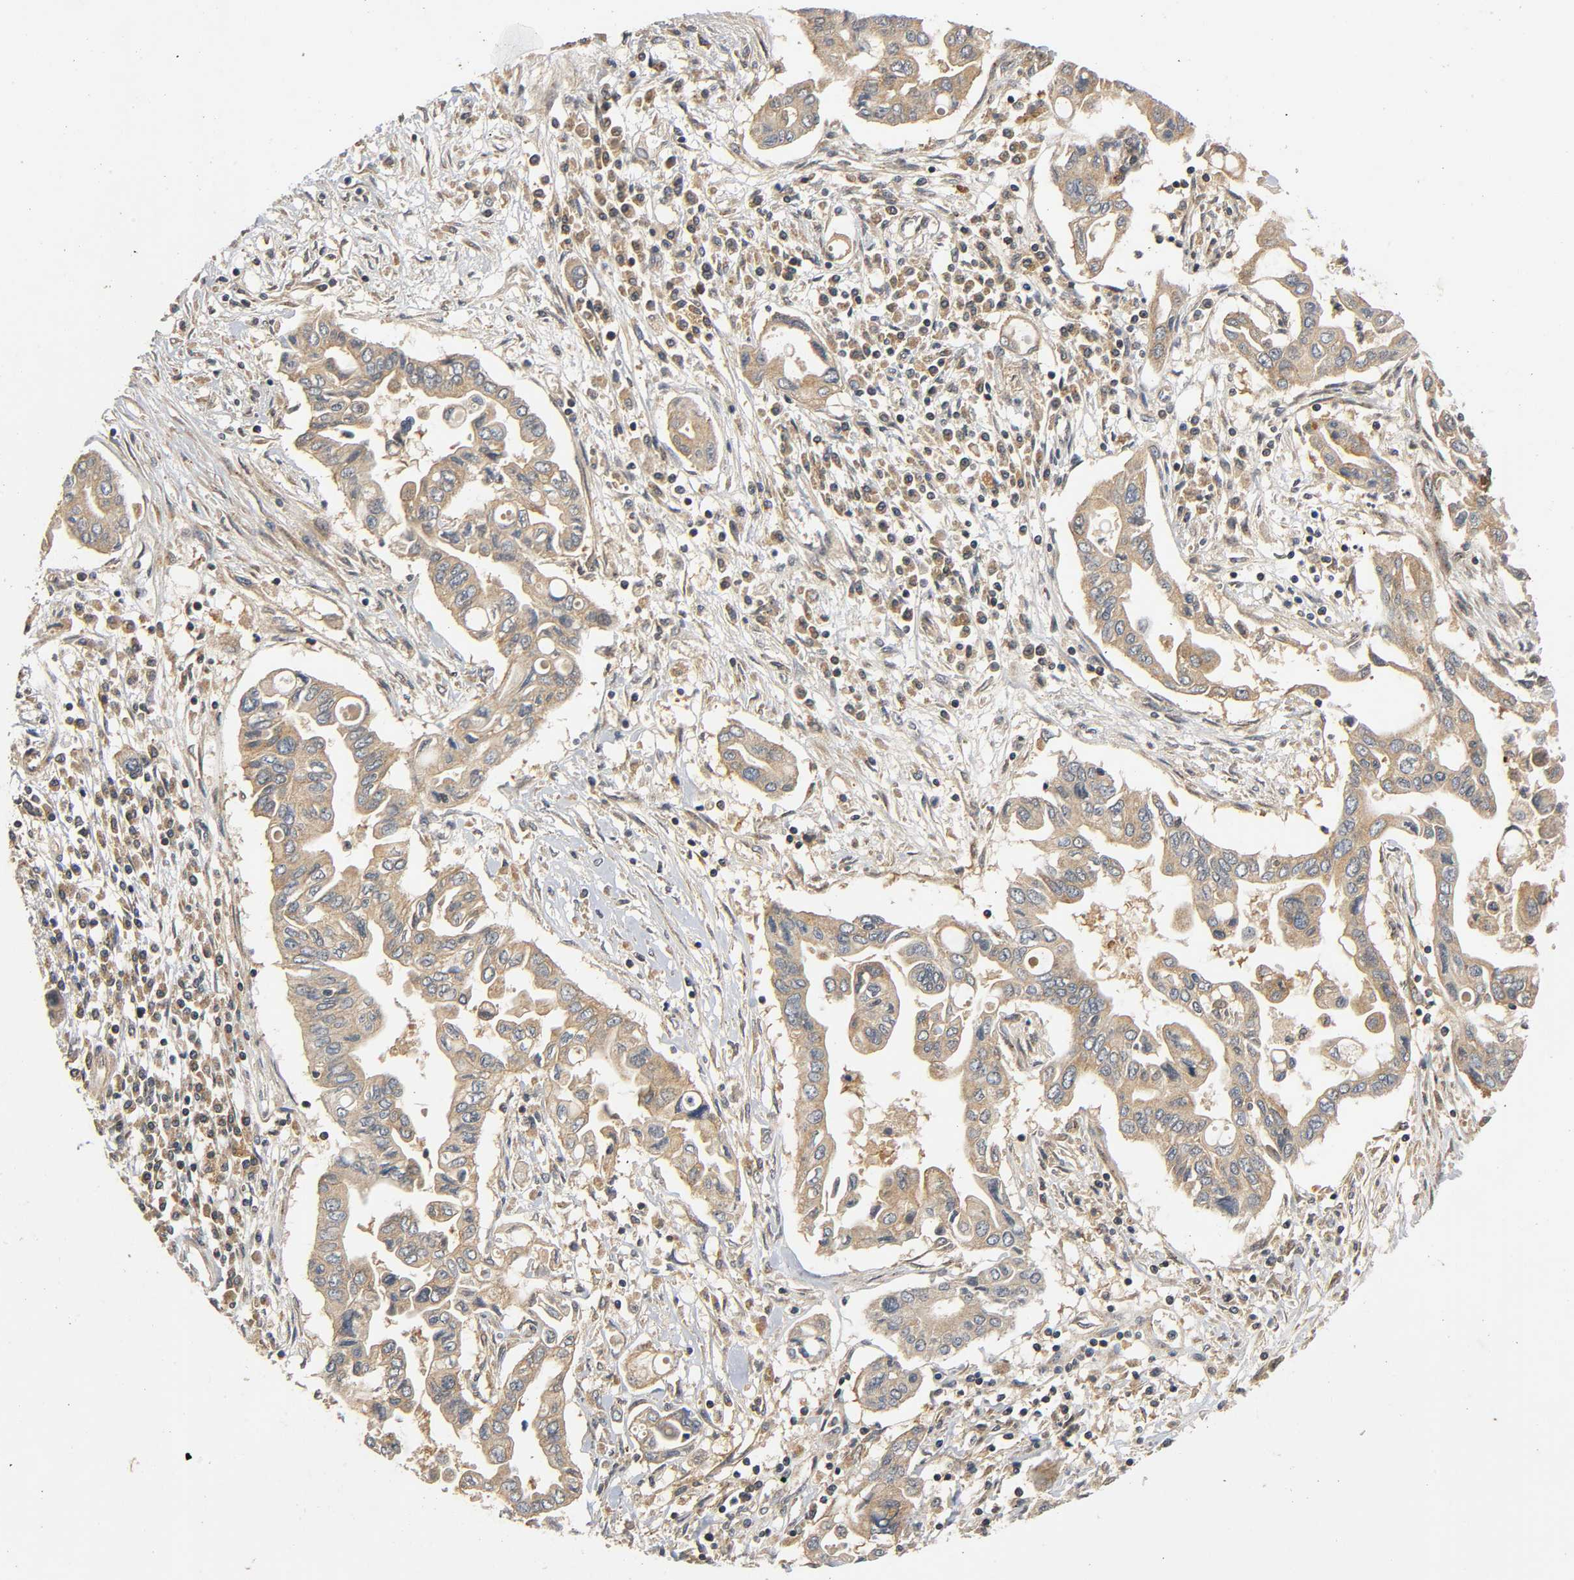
{"staining": {"intensity": "moderate", "quantity": ">75%", "location": "cytoplasmic/membranous"}, "tissue": "pancreatic cancer", "cell_type": "Tumor cells", "image_type": "cancer", "snomed": [{"axis": "morphology", "description": "Adenocarcinoma, NOS"}, {"axis": "topography", "description": "Pancreas"}], "caption": "Protein staining of pancreatic adenocarcinoma tissue displays moderate cytoplasmic/membranous staining in approximately >75% of tumor cells.", "gene": "IKBKB", "patient": {"sex": "female", "age": 57}}